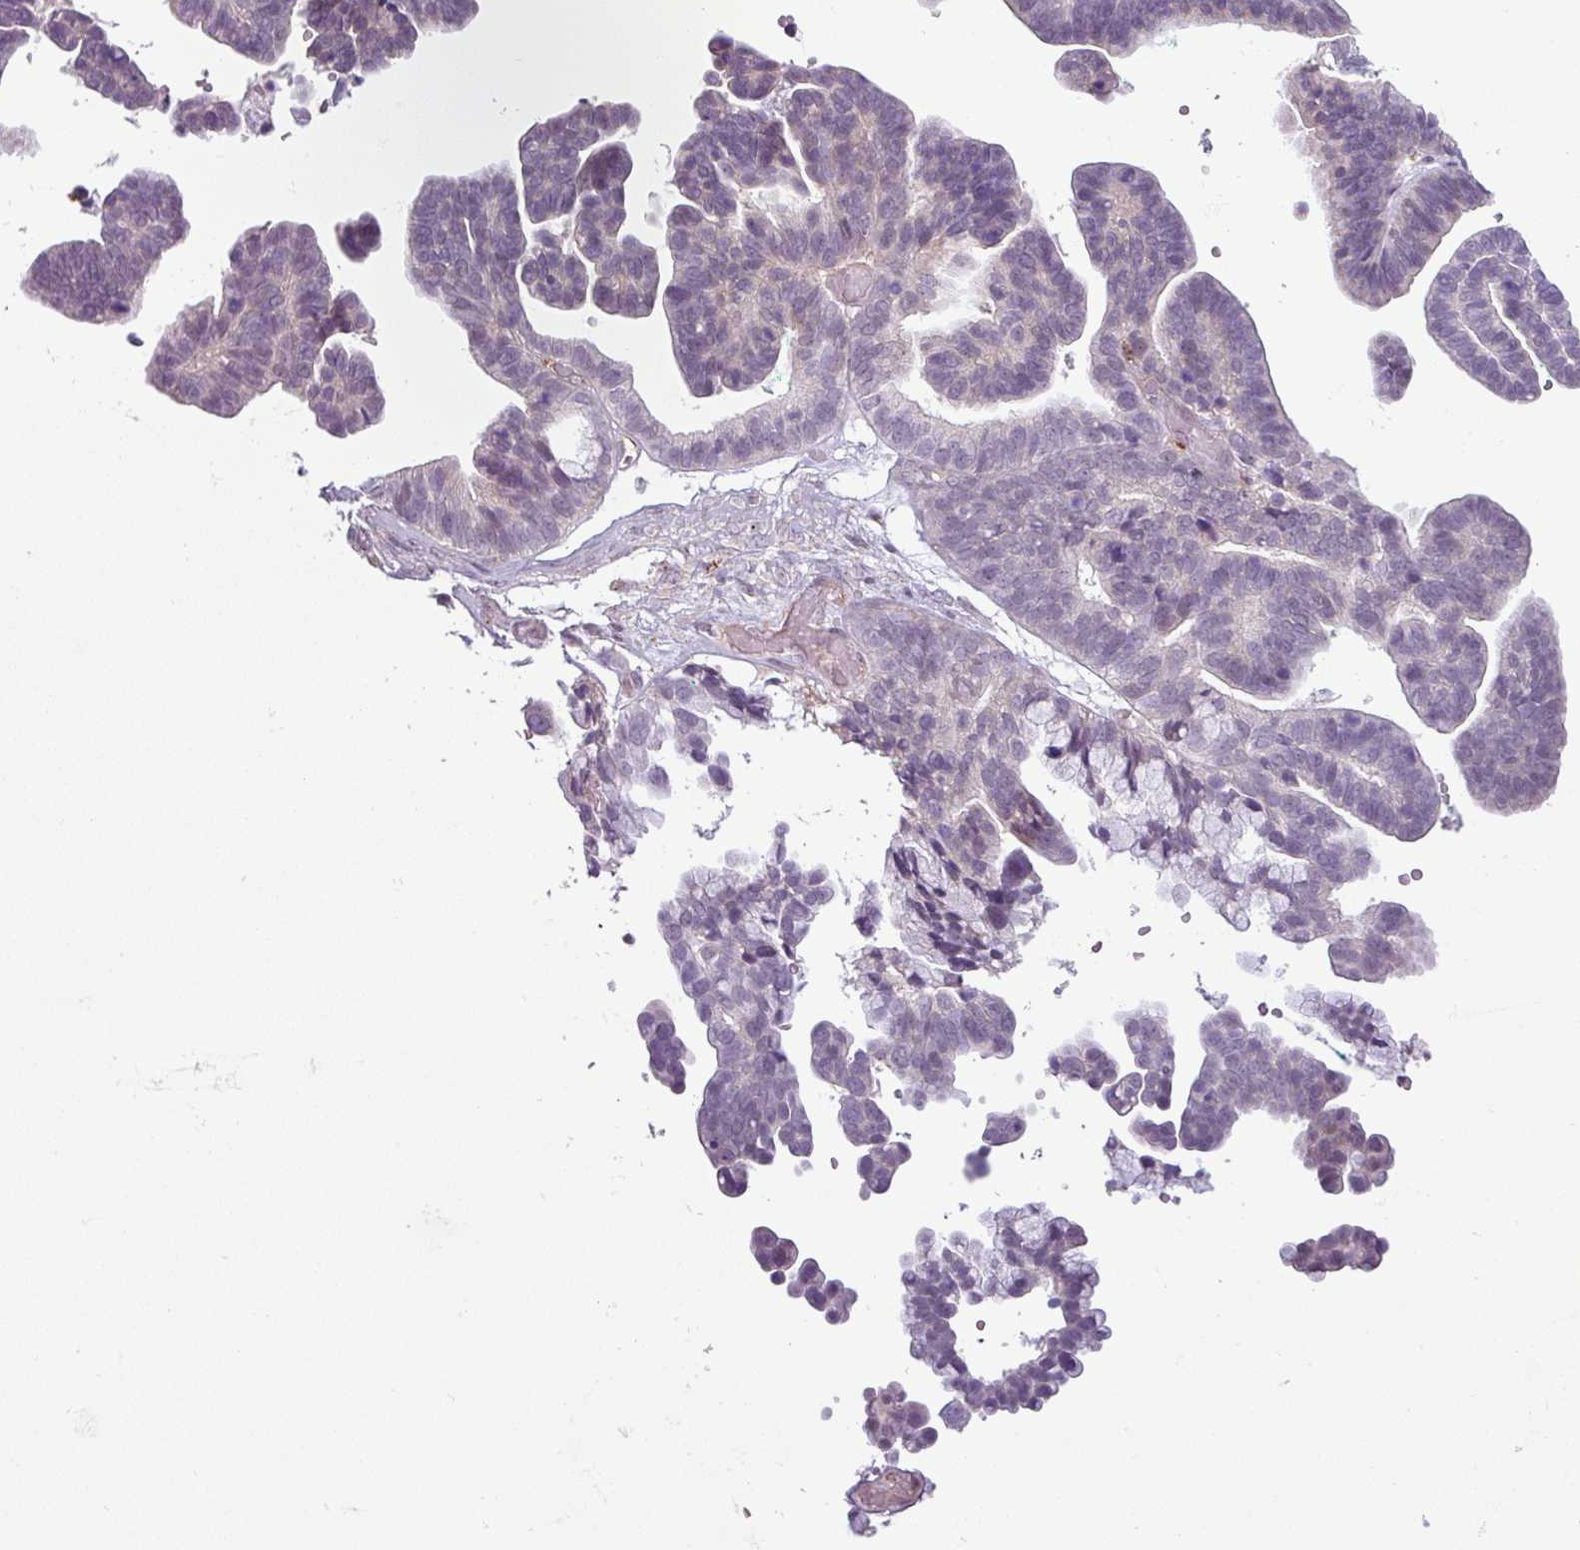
{"staining": {"intensity": "negative", "quantity": "none", "location": "none"}, "tissue": "ovarian cancer", "cell_type": "Tumor cells", "image_type": "cancer", "snomed": [{"axis": "morphology", "description": "Cystadenocarcinoma, serous, NOS"}, {"axis": "topography", "description": "Ovary"}], "caption": "This is an immunohistochemistry (IHC) micrograph of ovarian cancer (serous cystadenocarcinoma). There is no expression in tumor cells.", "gene": "CCDC144A", "patient": {"sex": "female", "age": 56}}